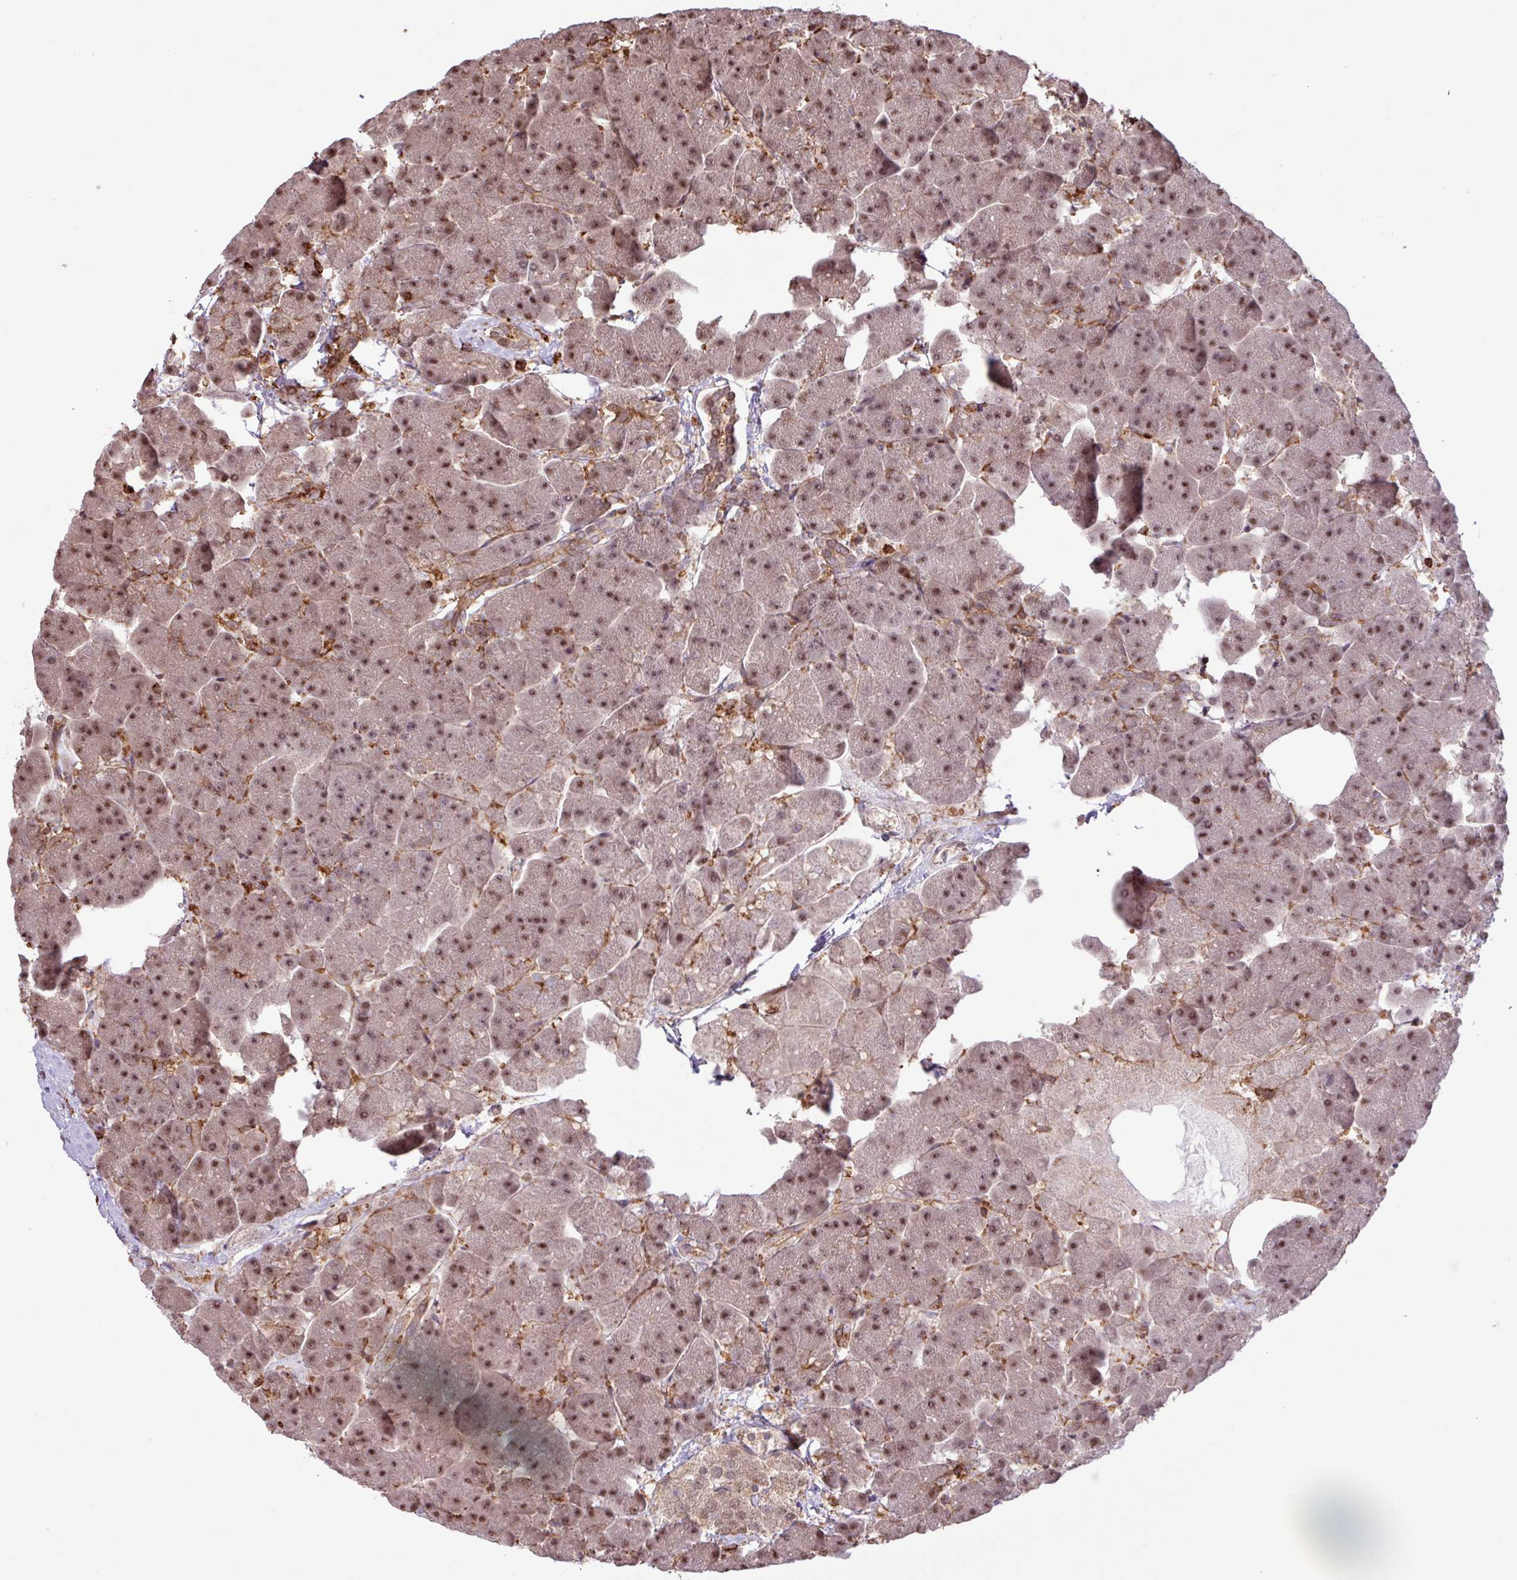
{"staining": {"intensity": "moderate", "quantity": ">75%", "location": "nuclear"}, "tissue": "pancreas", "cell_type": "Exocrine glandular cells", "image_type": "normal", "snomed": [{"axis": "morphology", "description": "Normal tissue, NOS"}, {"axis": "topography", "description": "Pancreas"}, {"axis": "topography", "description": "Peripheral nerve tissue"}], "caption": "Brown immunohistochemical staining in benign human pancreas exhibits moderate nuclear staining in approximately >75% of exocrine glandular cells. (Brightfield microscopy of DAB IHC at high magnification).", "gene": "GON7", "patient": {"sex": "male", "age": 54}}